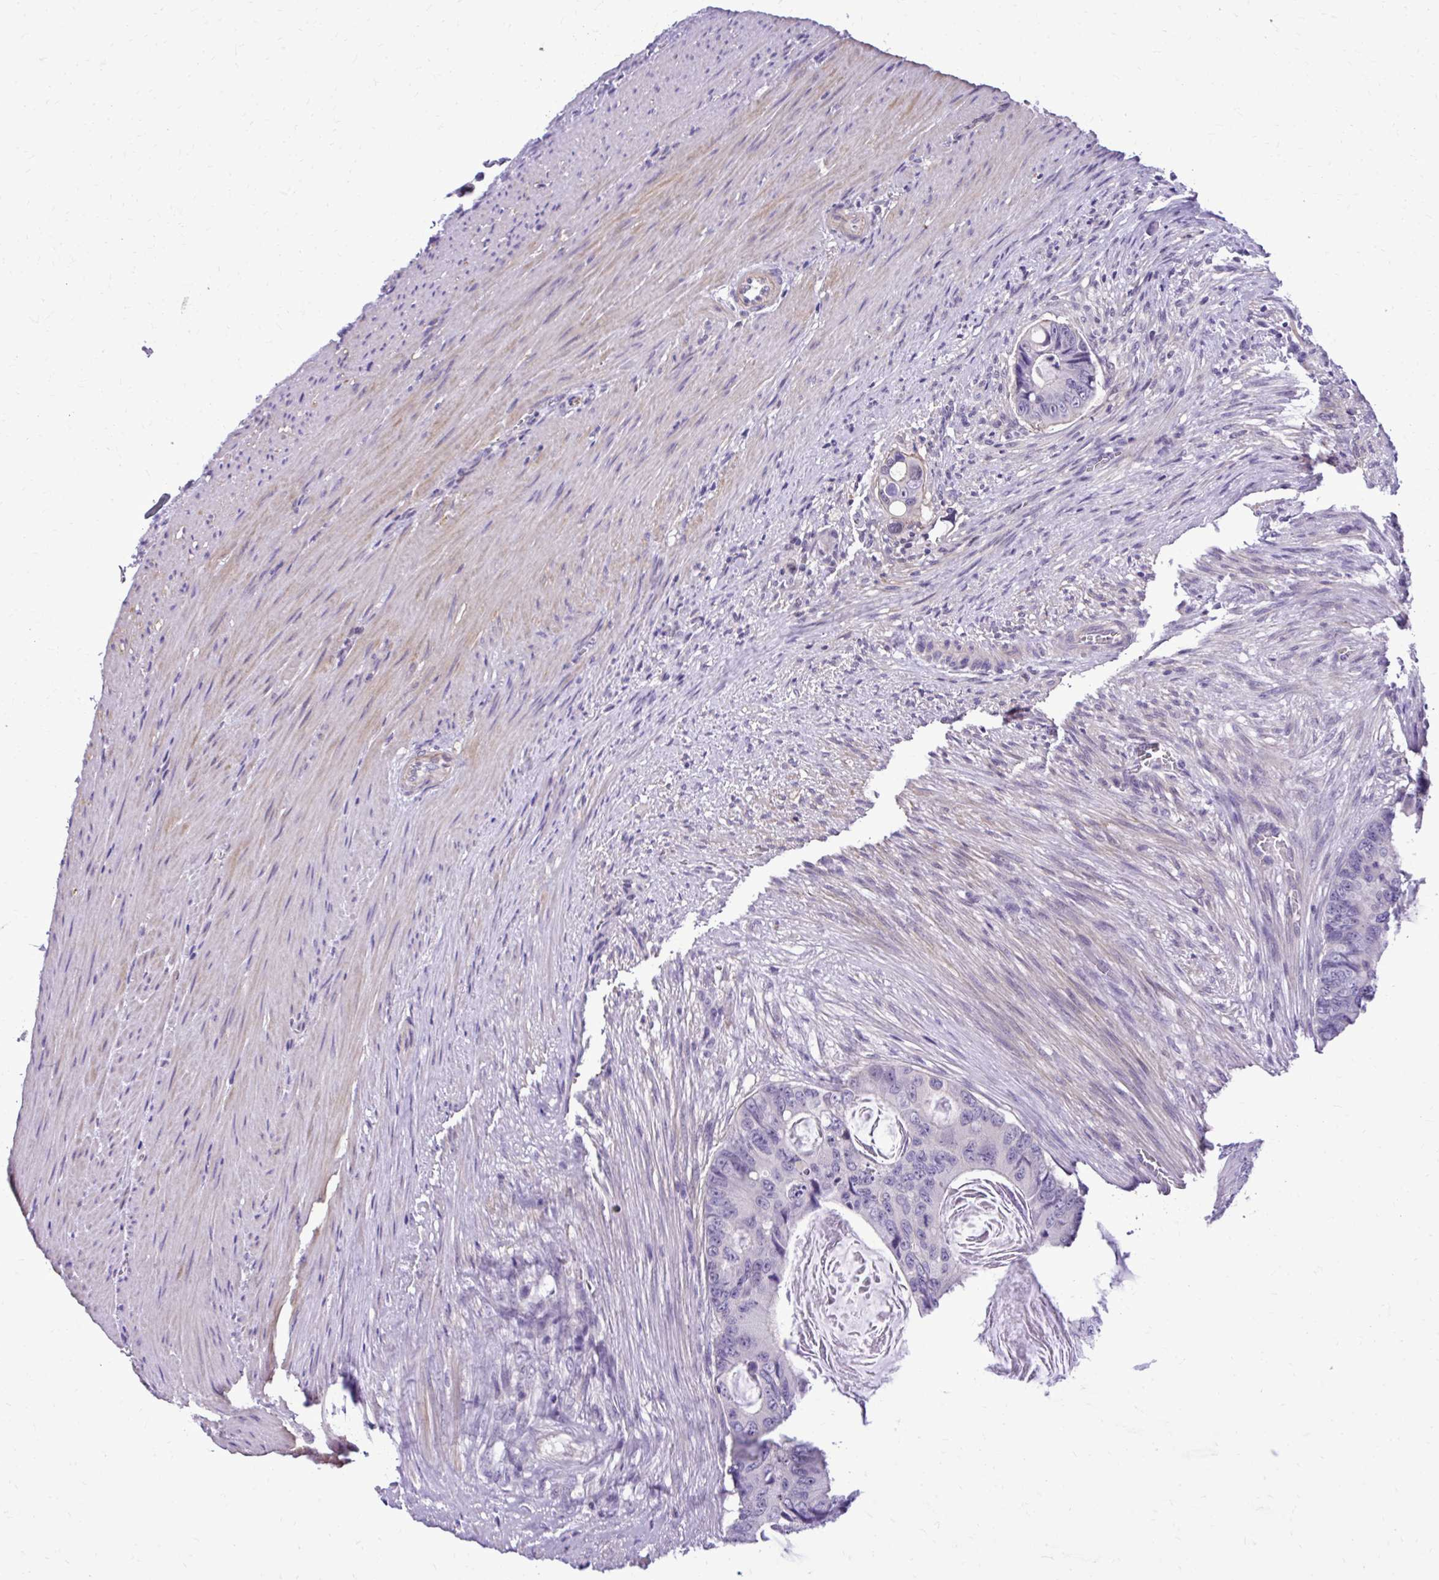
{"staining": {"intensity": "negative", "quantity": "none", "location": "none"}, "tissue": "colorectal cancer", "cell_type": "Tumor cells", "image_type": "cancer", "snomed": [{"axis": "morphology", "description": "Adenocarcinoma, NOS"}, {"axis": "topography", "description": "Colon"}], "caption": "Tumor cells are negative for brown protein staining in colorectal cancer (adenocarcinoma).", "gene": "RASL11B", "patient": {"sex": "male", "age": 62}}